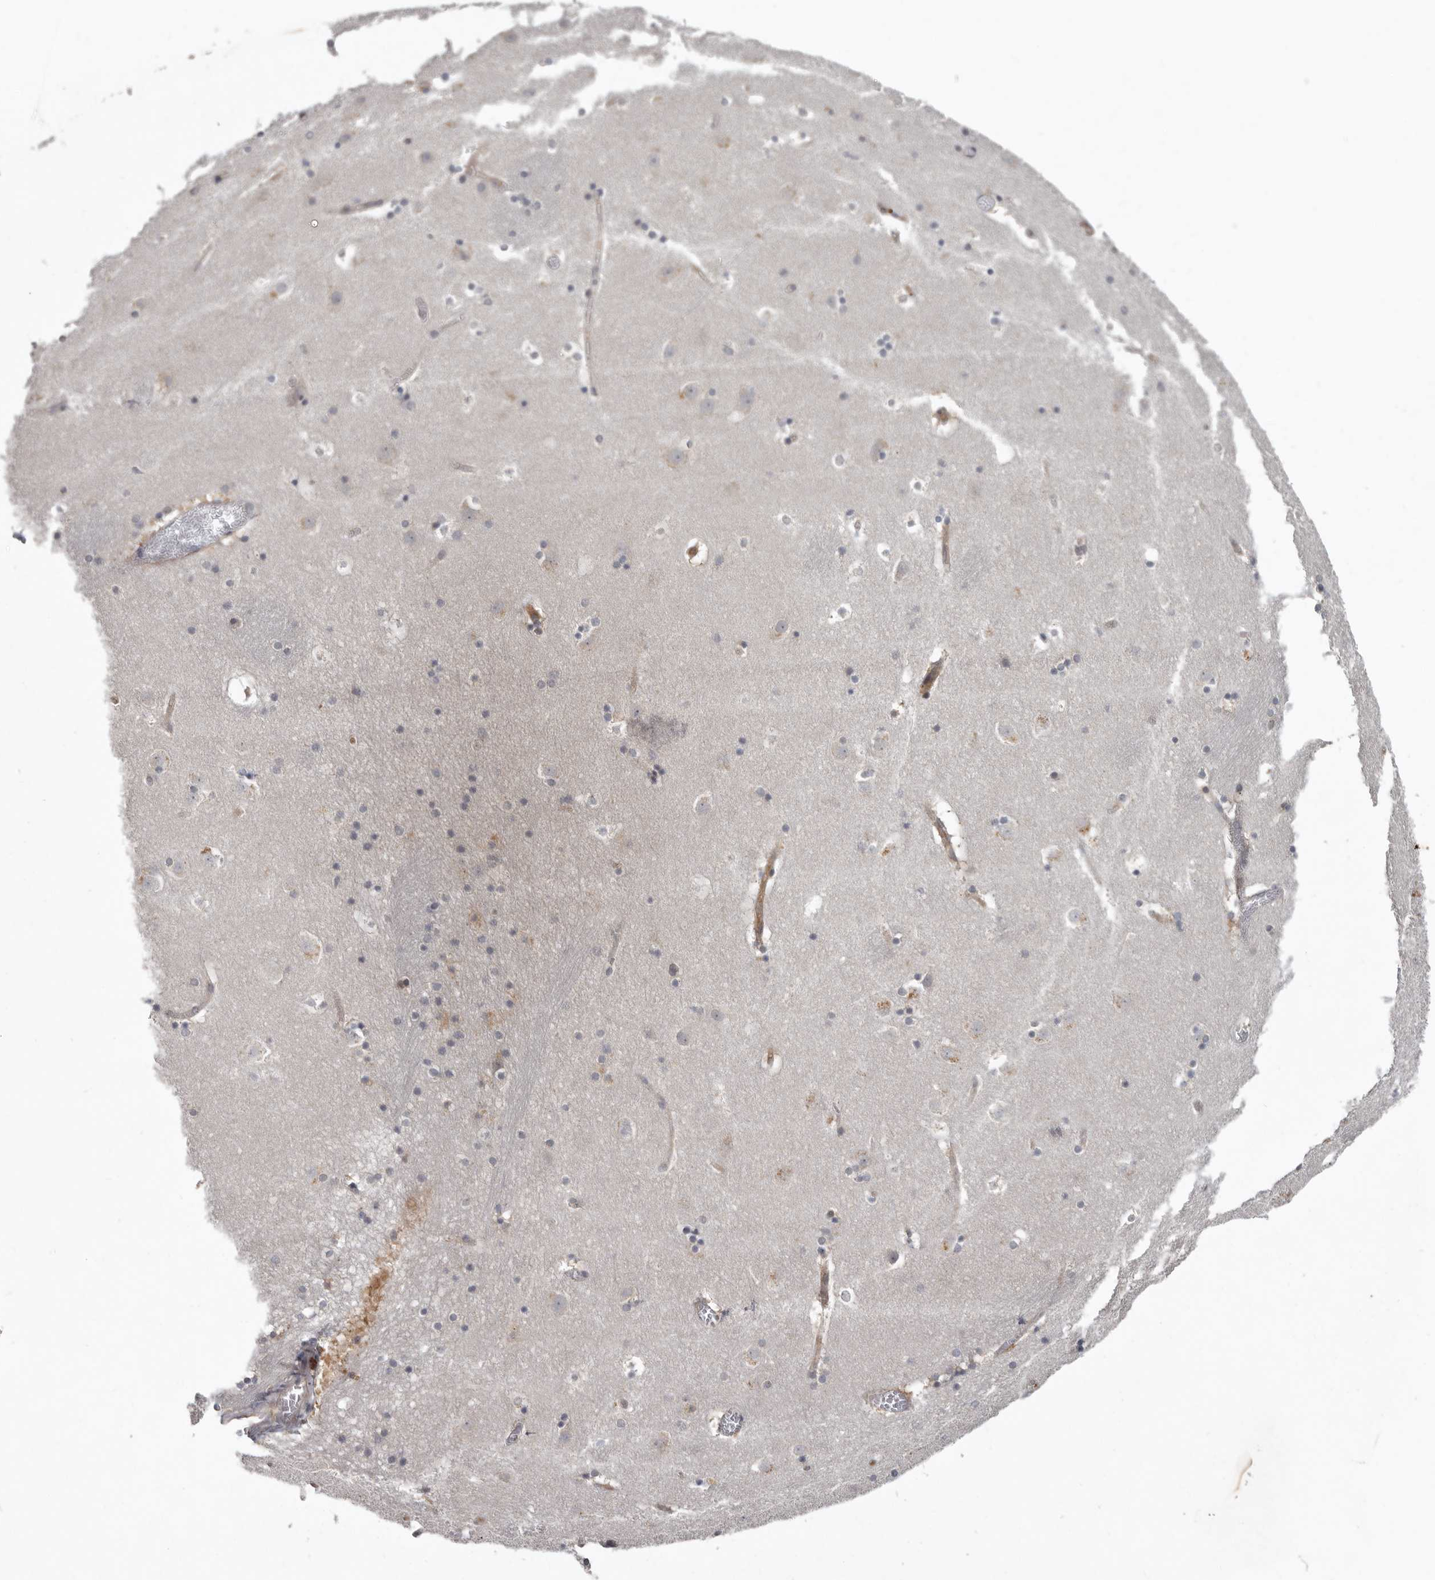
{"staining": {"intensity": "weak", "quantity": "<25%", "location": "cytoplasmic/membranous"}, "tissue": "caudate", "cell_type": "Glial cells", "image_type": "normal", "snomed": [{"axis": "morphology", "description": "Normal tissue, NOS"}, {"axis": "topography", "description": "Lateral ventricle wall"}], "caption": "High power microscopy photomicrograph of an immunohistochemistry histopathology image of normal caudate, revealing no significant positivity in glial cells. The staining is performed using DAB (3,3'-diaminobenzidine) brown chromogen with nuclei counter-stained in using hematoxylin.", "gene": "CDCA8", "patient": {"sex": "male", "age": 45}}